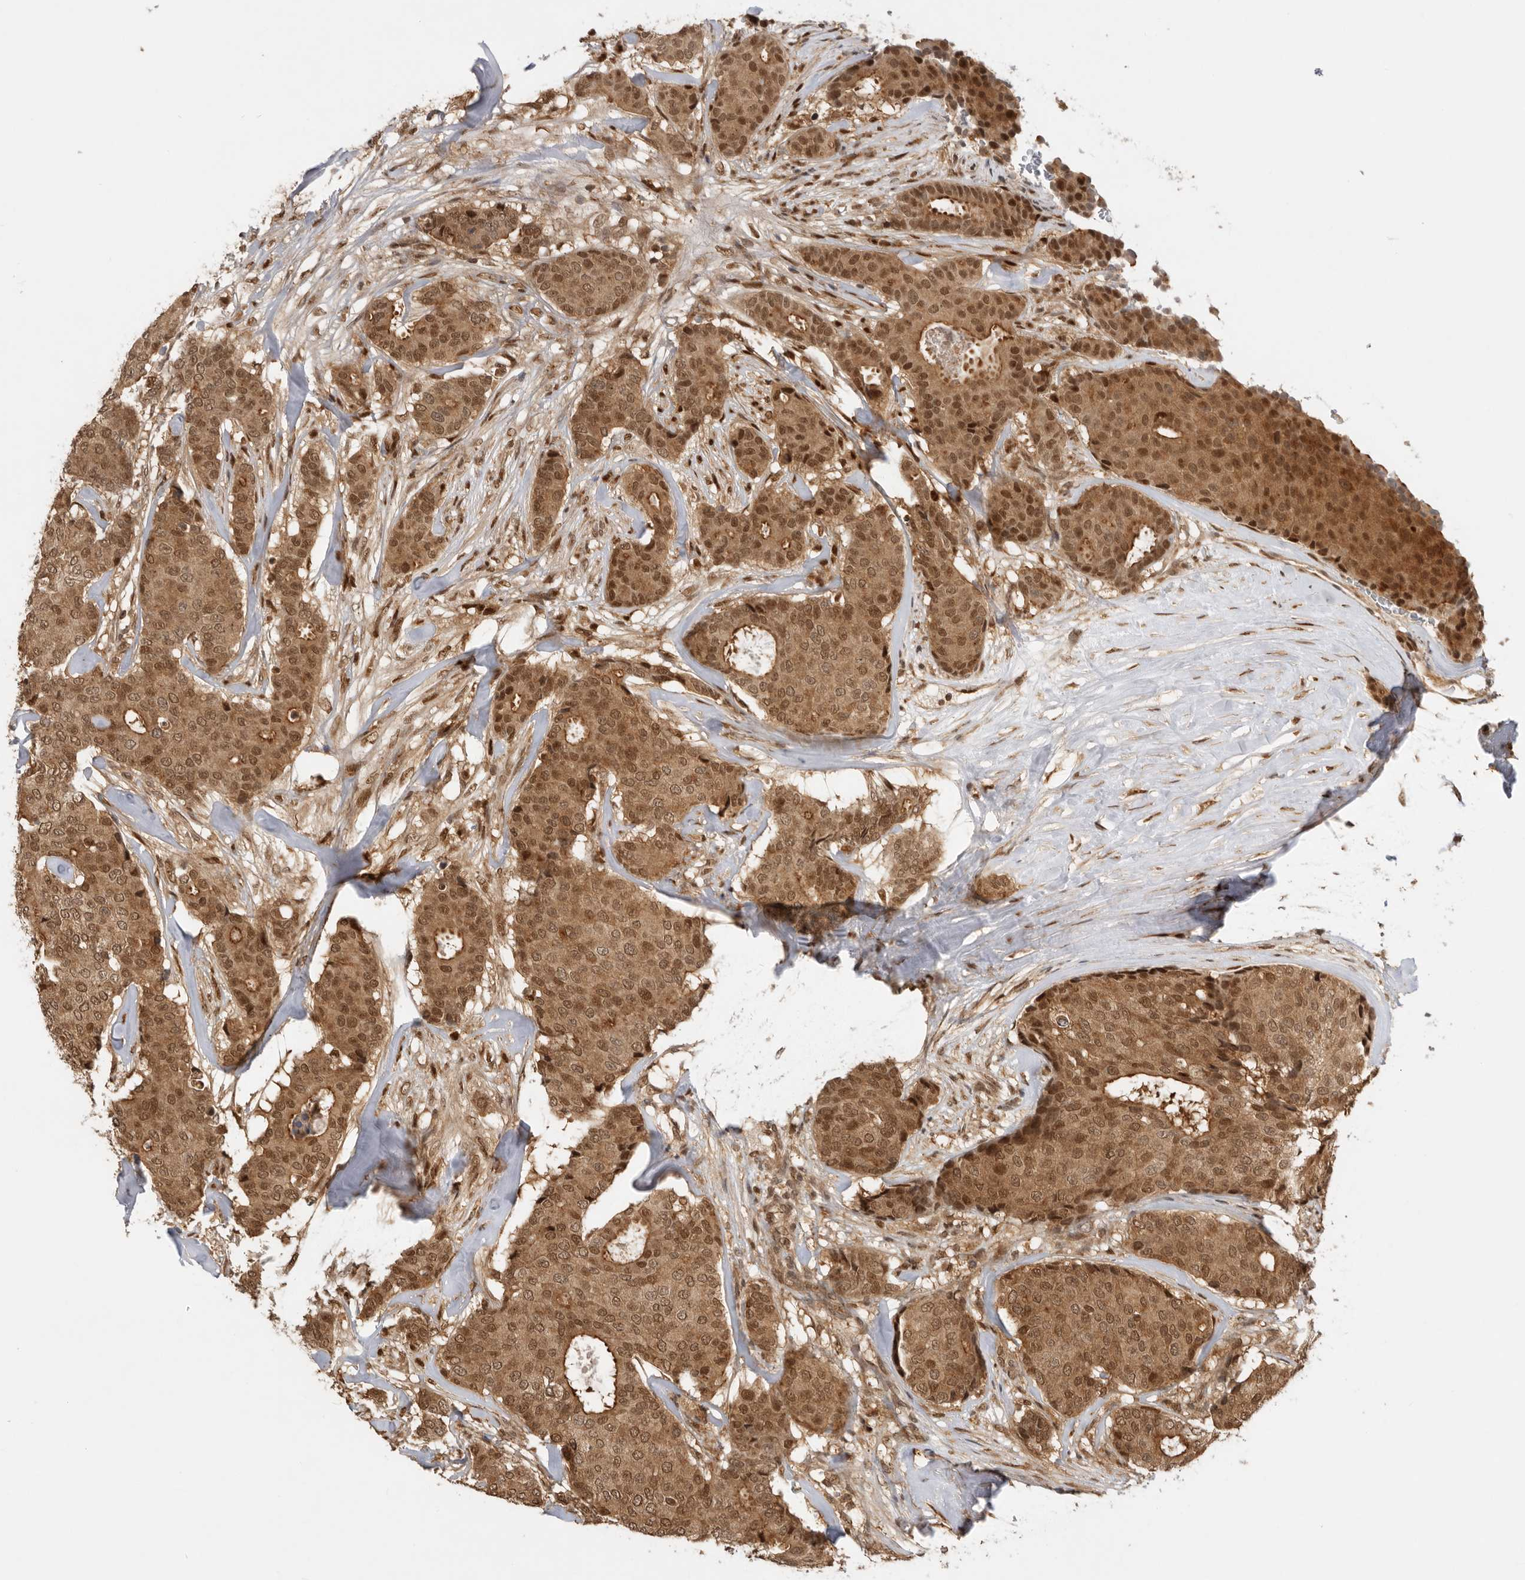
{"staining": {"intensity": "moderate", "quantity": ">75%", "location": "cytoplasmic/membranous,nuclear"}, "tissue": "breast cancer", "cell_type": "Tumor cells", "image_type": "cancer", "snomed": [{"axis": "morphology", "description": "Duct carcinoma"}, {"axis": "topography", "description": "Breast"}], "caption": "DAB (3,3'-diaminobenzidine) immunohistochemical staining of breast intraductal carcinoma displays moderate cytoplasmic/membranous and nuclear protein expression in approximately >75% of tumor cells.", "gene": "ADPRS", "patient": {"sex": "female", "age": 75}}